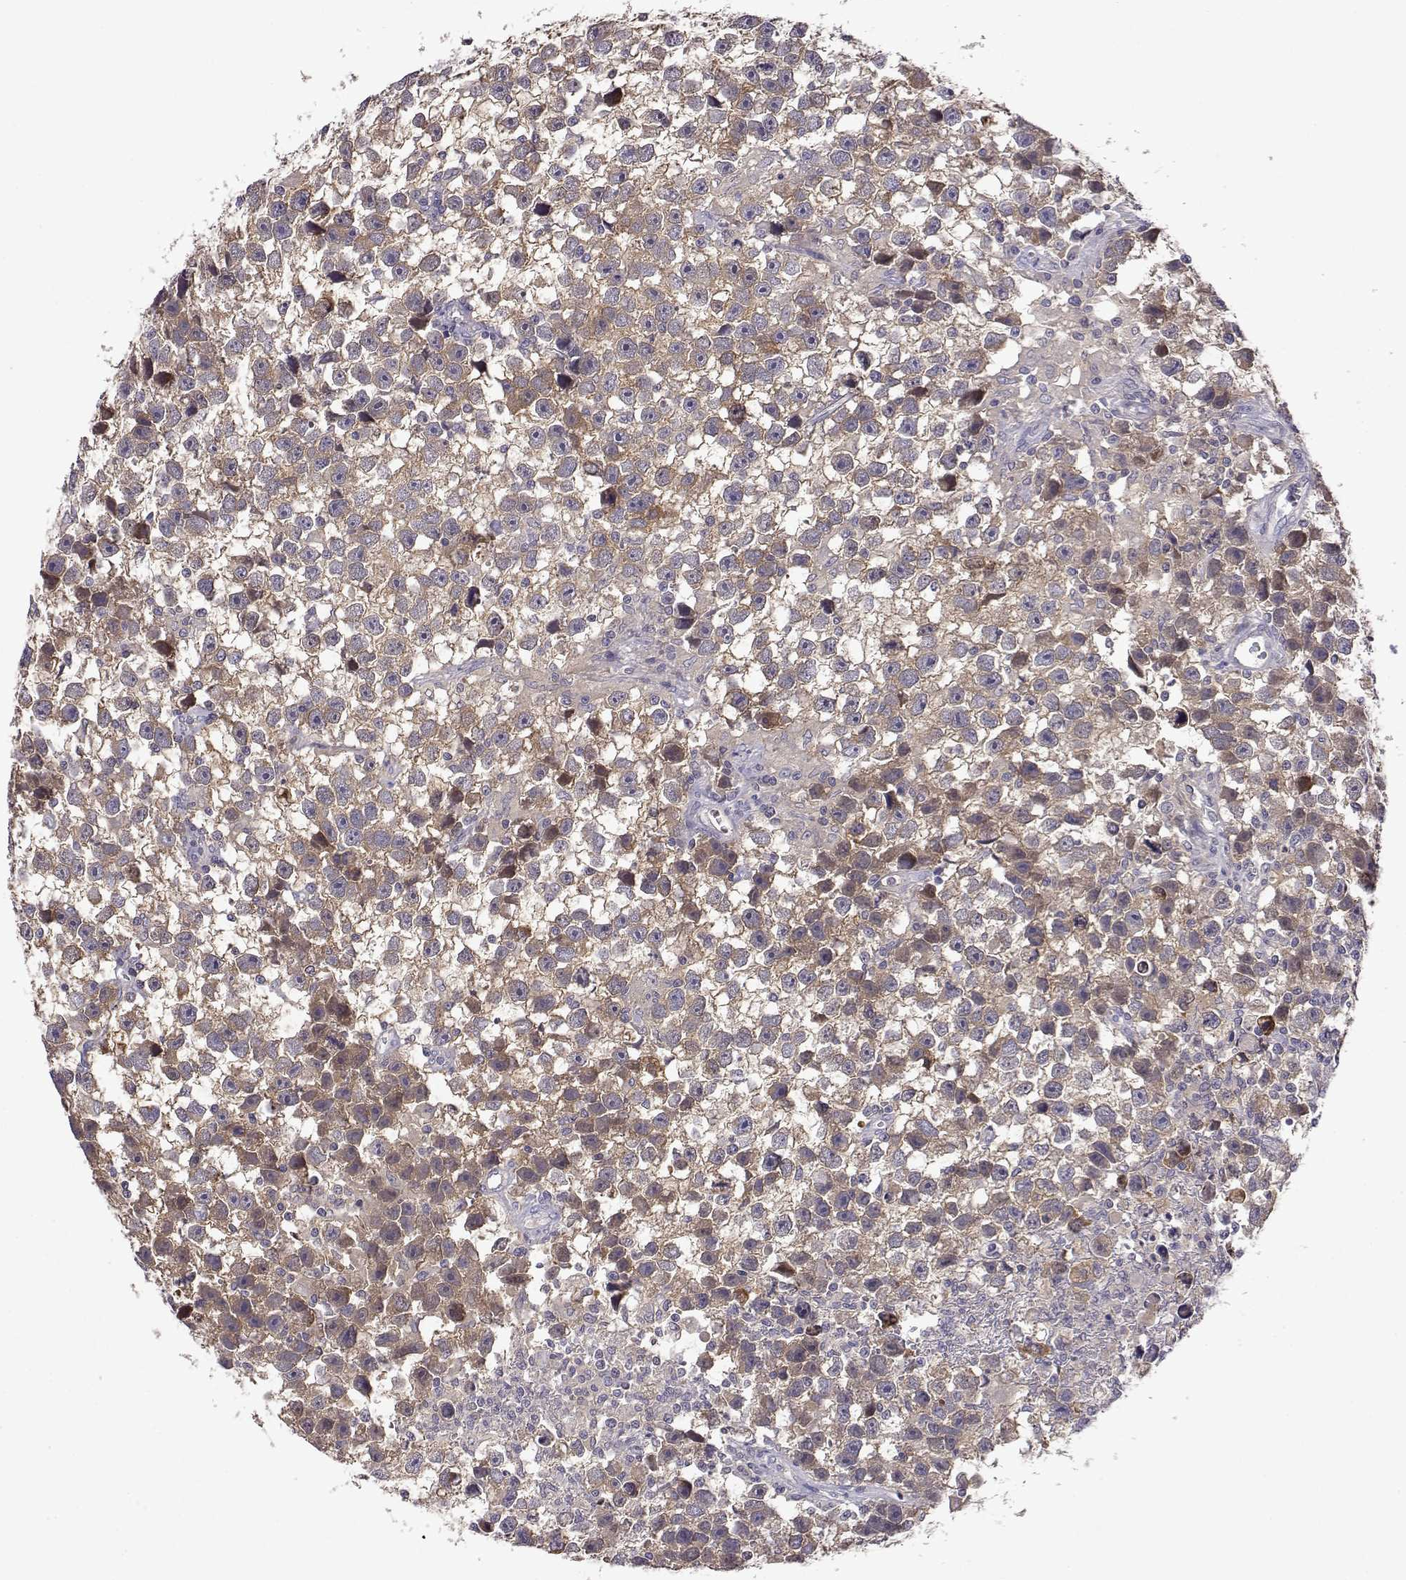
{"staining": {"intensity": "weak", "quantity": ">75%", "location": "cytoplasmic/membranous"}, "tissue": "testis cancer", "cell_type": "Tumor cells", "image_type": "cancer", "snomed": [{"axis": "morphology", "description": "Seminoma, NOS"}, {"axis": "topography", "description": "Testis"}], "caption": "The histopathology image displays immunohistochemical staining of testis seminoma. There is weak cytoplasmic/membranous expression is seen in approximately >75% of tumor cells.", "gene": "VGF", "patient": {"sex": "male", "age": 43}}